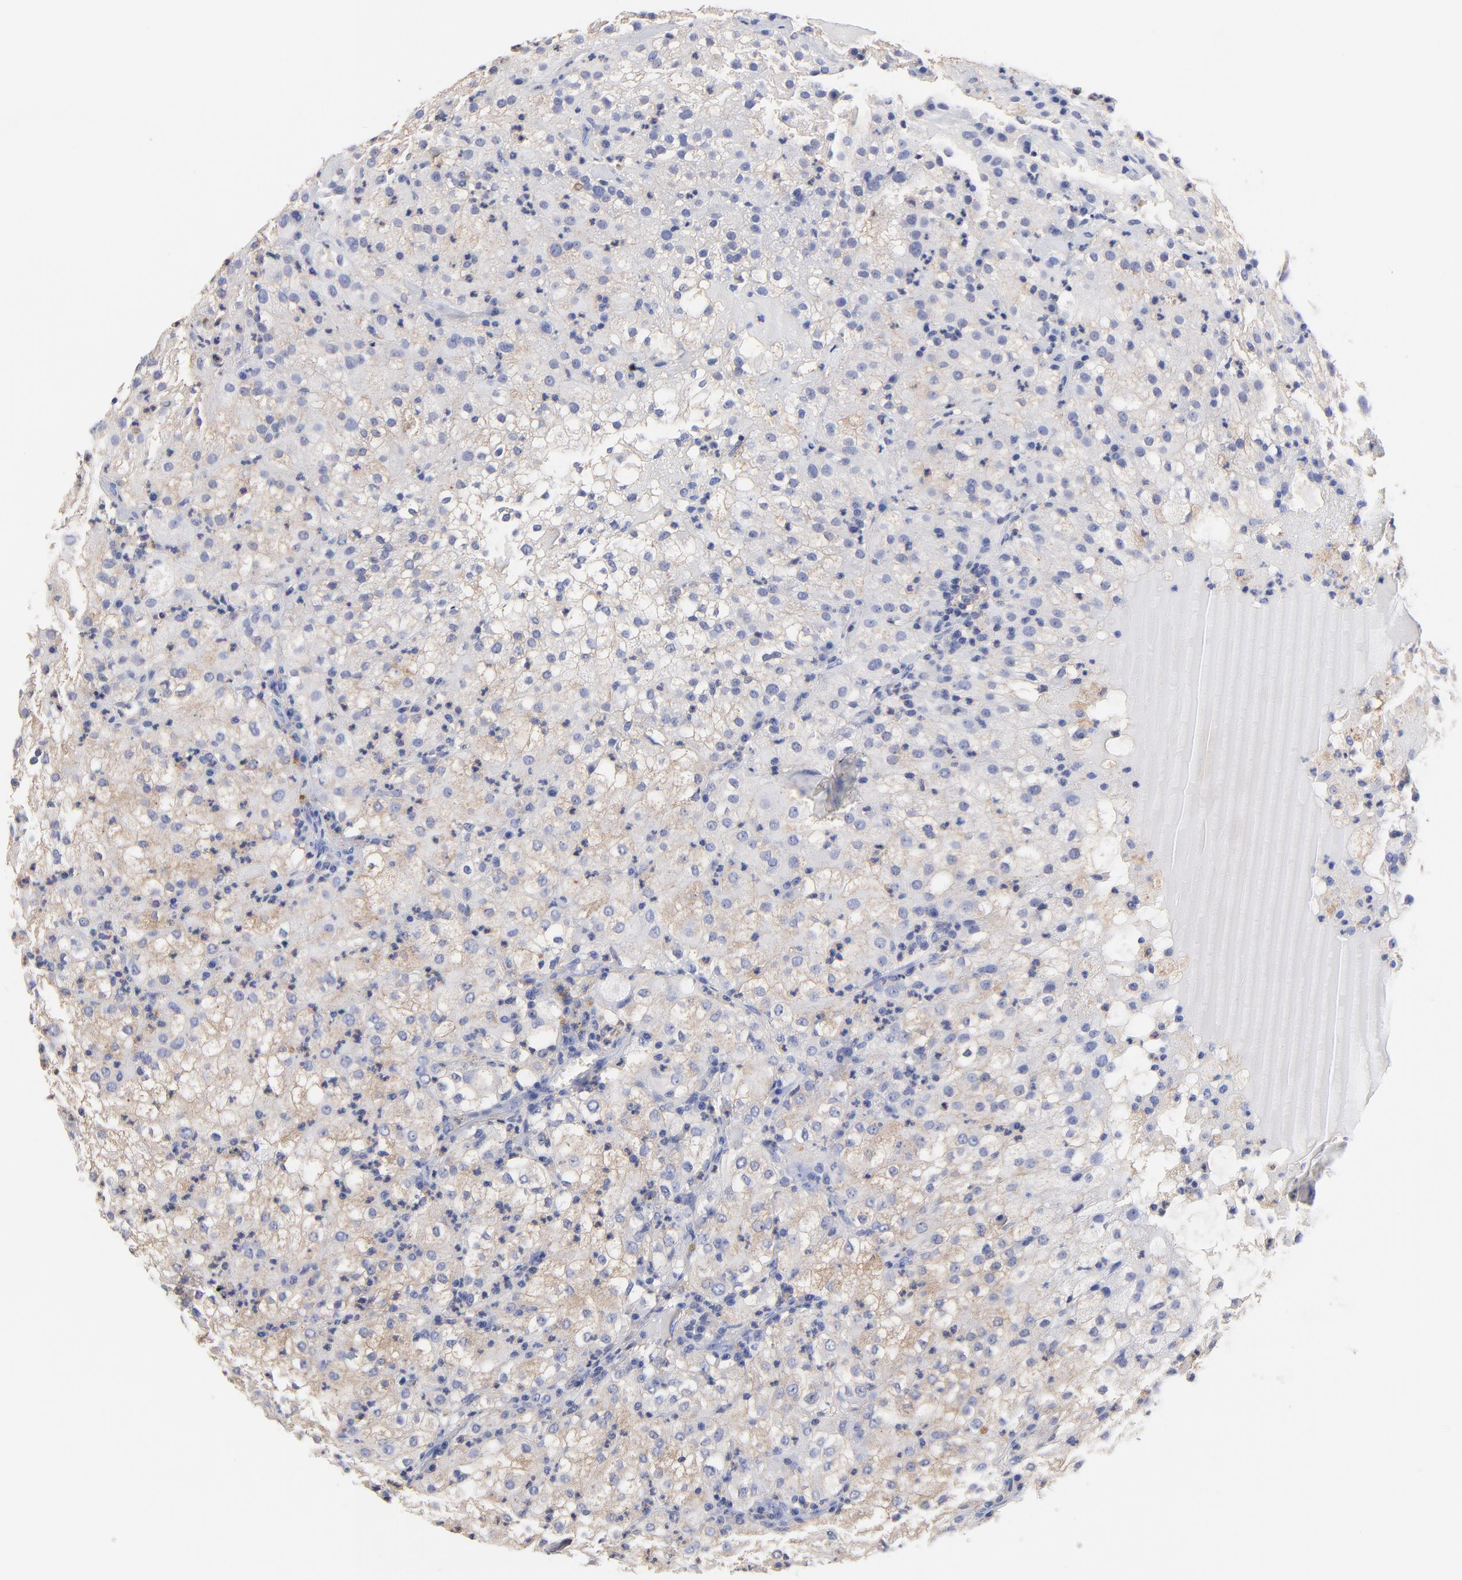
{"staining": {"intensity": "weak", "quantity": "25%-75%", "location": "cytoplasmic/membranous"}, "tissue": "renal cancer", "cell_type": "Tumor cells", "image_type": "cancer", "snomed": [{"axis": "morphology", "description": "Adenocarcinoma, NOS"}, {"axis": "topography", "description": "Kidney"}], "caption": "A photomicrograph of renal cancer (adenocarcinoma) stained for a protein shows weak cytoplasmic/membranous brown staining in tumor cells.", "gene": "ASL", "patient": {"sex": "male", "age": 59}}